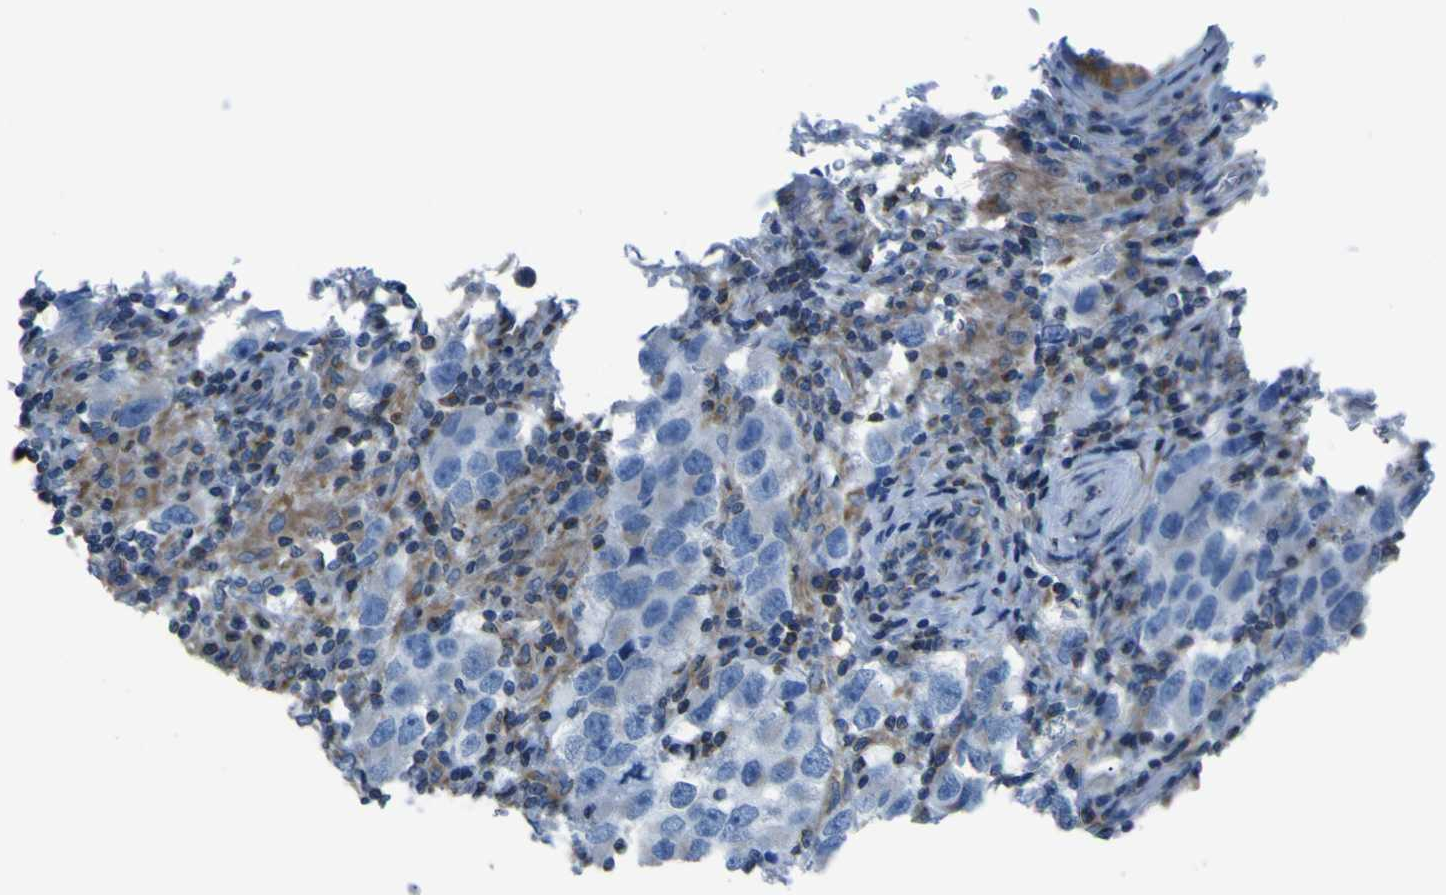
{"staining": {"intensity": "negative", "quantity": "none", "location": "none"}, "tissue": "testis cancer", "cell_type": "Tumor cells", "image_type": "cancer", "snomed": [{"axis": "morphology", "description": "Carcinoma, Embryonal, NOS"}, {"axis": "topography", "description": "Testis"}], "caption": "Embryonal carcinoma (testis) was stained to show a protein in brown. There is no significant staining in tumor cells.", "gene": "STIM1", "patient": {"sex": "male", "age": 21}}